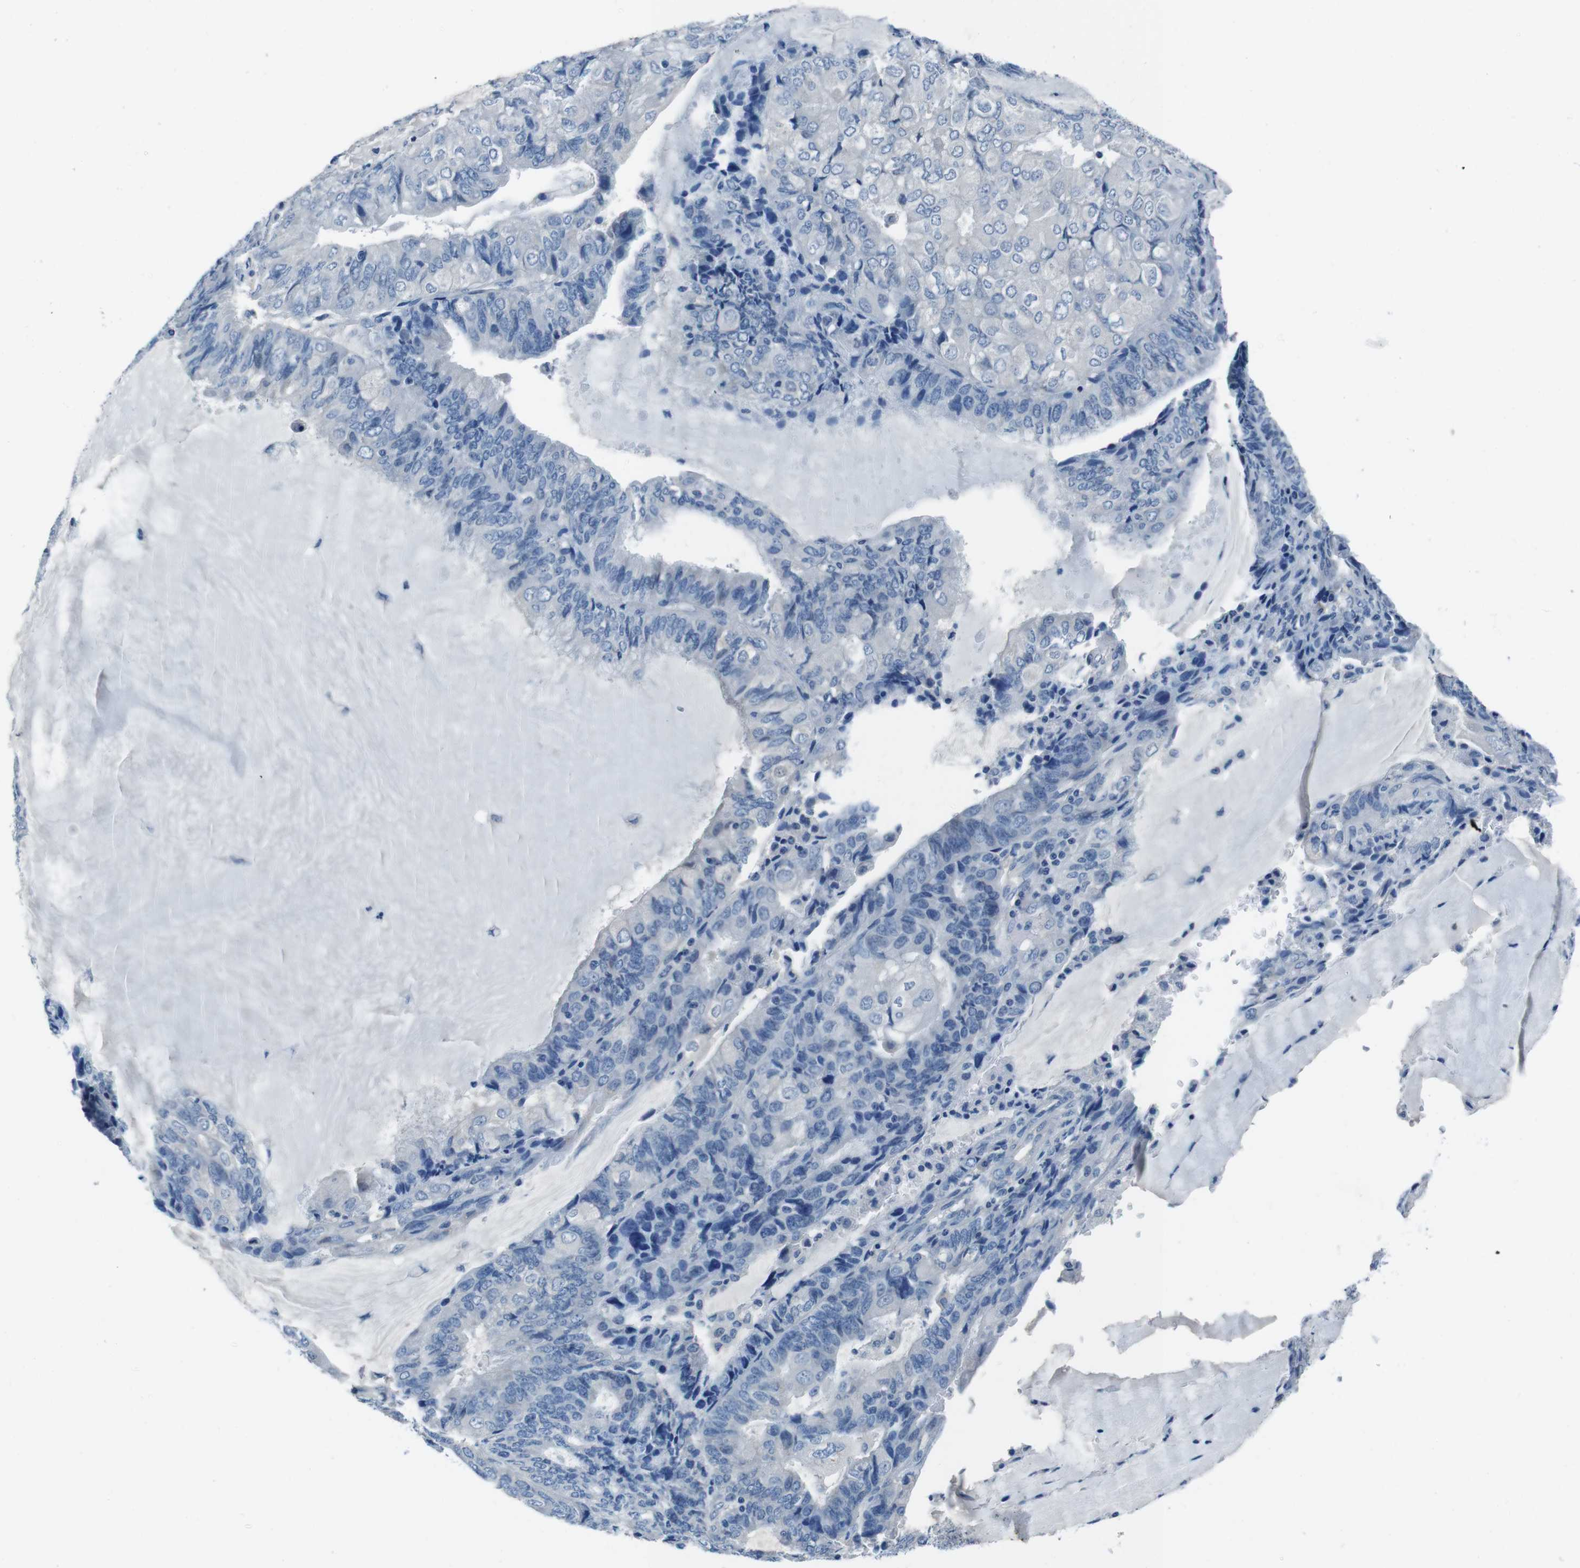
{"staining": {"intensity": "negative", "quantity": "none", "location": "none"}, "tissue": "endometrial cancer", "cell_type": "Tumor cells", "image_type": "cancer", "snomed": [{"axis": "morphology", "description": "Adenocarcinoma, NOS"}, {"axis": "topography", "description": "Endometrium"}], "caption": "This is an IHC histopathology image of human adenocarcinoma (endometrial). There is no staining in tumor cells.", "gene": "CASQ1", "patient": {"sex": "female", "age": 81}}